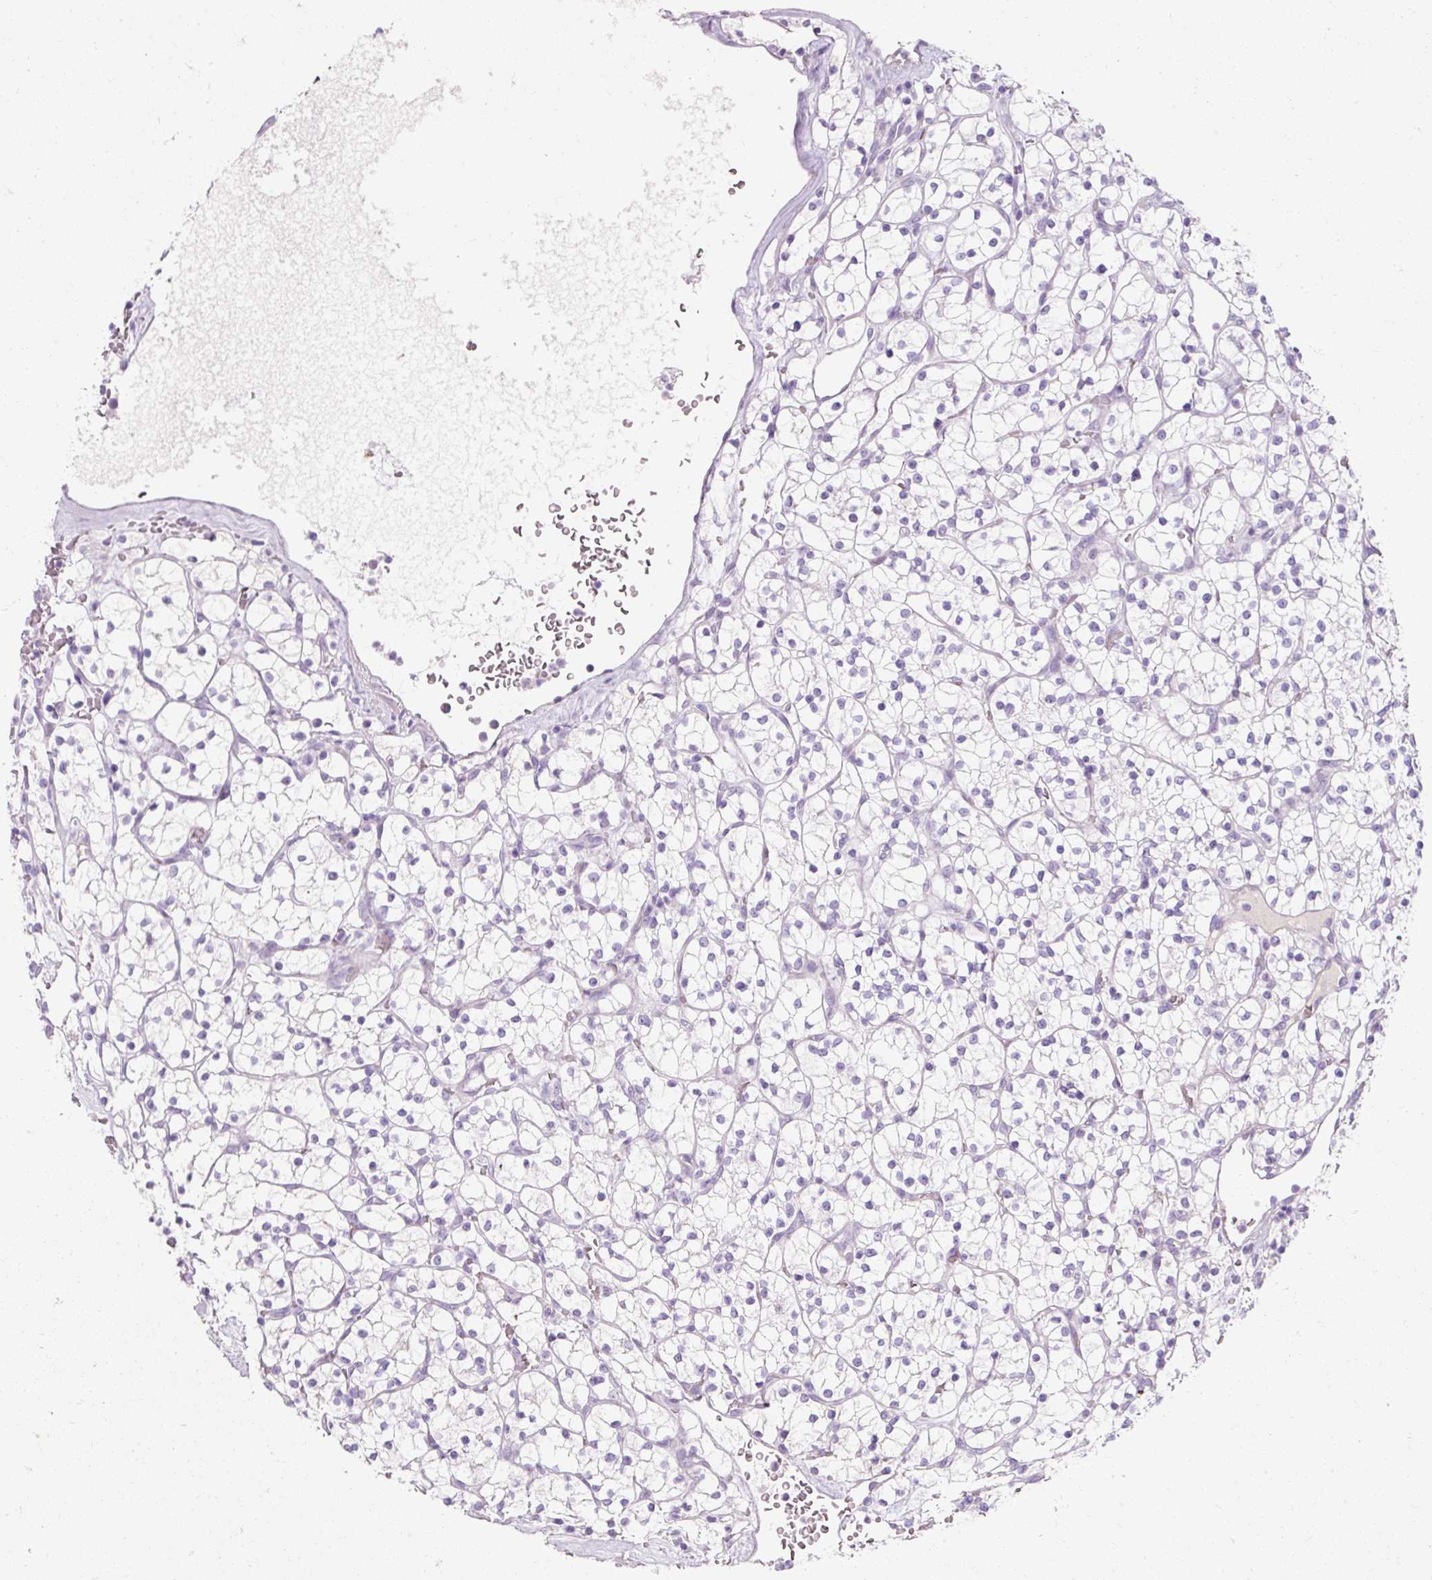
{"staining": {"intensity": "negative", "quantity": "none", "location": "none"}, "tissue": "renal cancer", "cell_type": "Tumor cells", "image_type": "cancer", "snomed": [{"axis": "morphology", "description": "Adenocarcinoma, NOS"}, {"axis": "topography", "description": "Kidney"}], "caption": "A histopathology image of human renal cancer (adenocarcinoma) is negative for staining in tumor cells.", "gene": "TMEM213", "patient": {"sex": "female", "age": 64}}